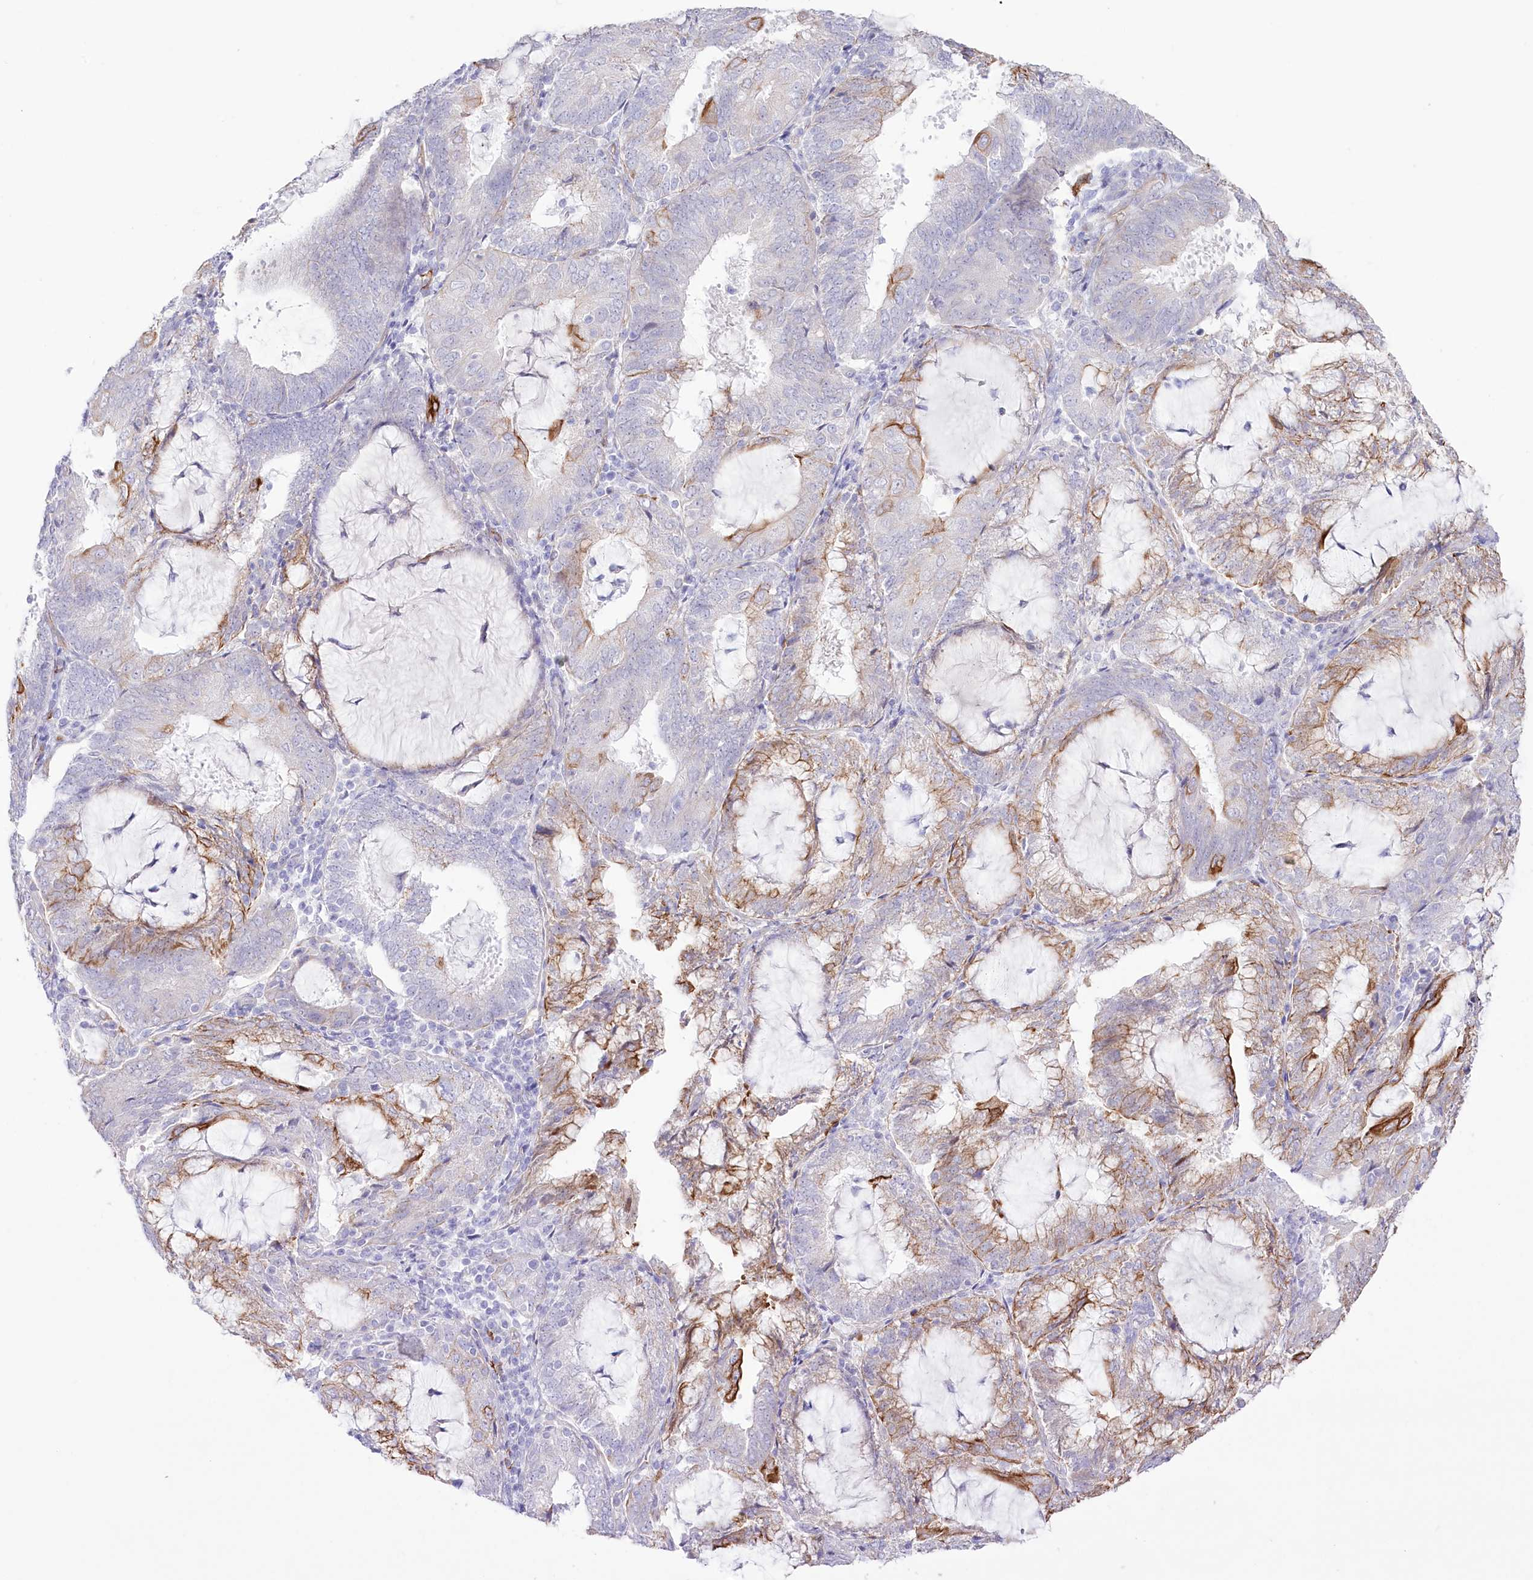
{"staining": {"intensity": "moderate", "quantity": "<25%", "location": "cytoplasmic/membranous"}, "tissue": "endometrial cancer", "cell_type": "Tumor cells", "image_type": "cancer", "snomed": [{"axis": "morphology", "description": "Adenocarcinoma, NOS"}, {"axis": "topography", "description": "Endometrium"}], "caption": "Protein expression by immunohistochemistry (IHC) shows moderate cytoplasmic/membranous positivity in approximately <25% of tumor cells in endometrial cancer. The staining was performed using DAB, with brown indicating positive protein expression. Nuclei are stained blue with hematoxylin.", "gene": "SLC39A10", "patient": {"sex": "female", "age": 81}}